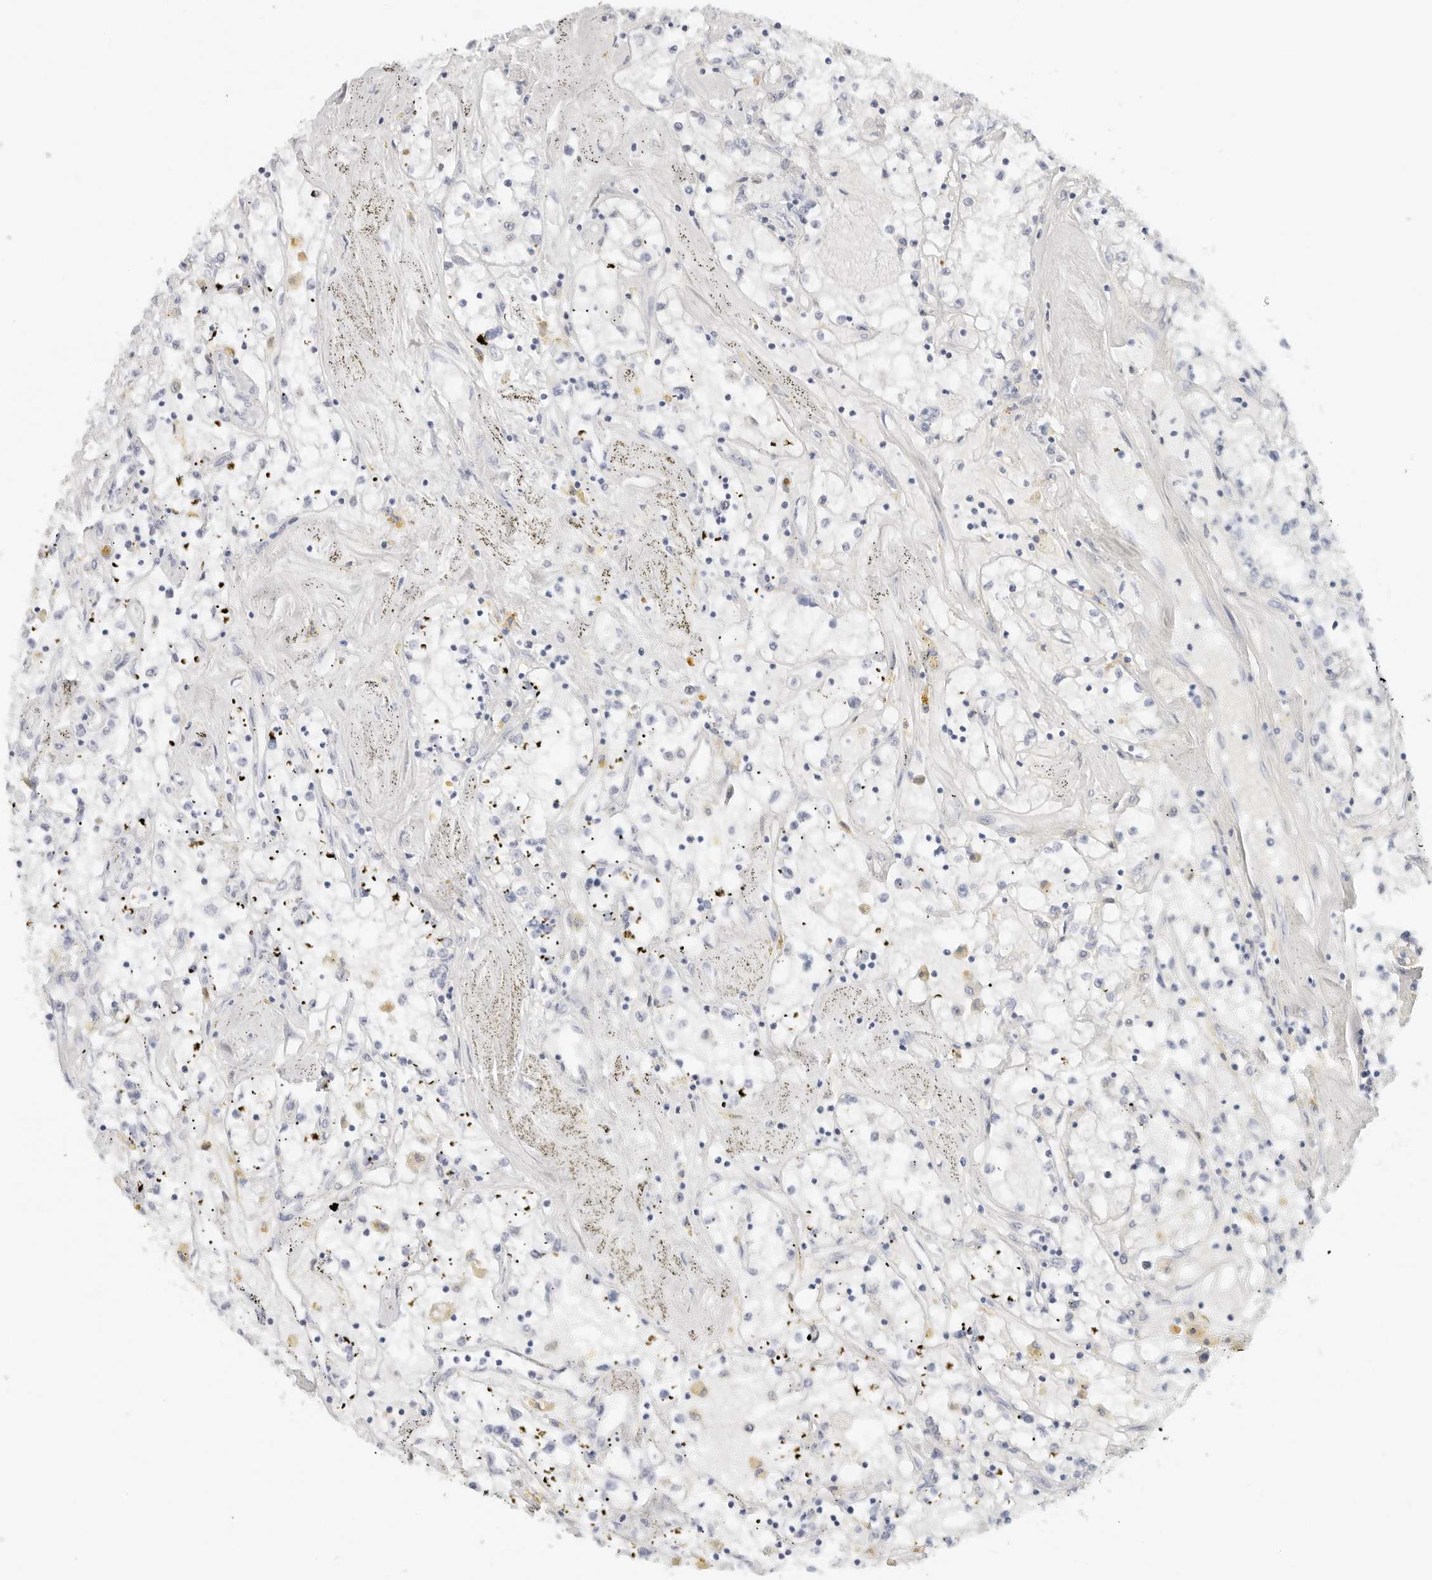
{"staining": {"intensity": "negative", "quantity": "none", "location": "none"}, "tissue": "renal cancer", "cell_type": "Tumor cells", "image_type": "cancer", "snomed": [{"axis": "morphology", "description": "Adenocarcinoma, NOS"}, {"axis": "topography", "description": "Kidney"}], "caption": "Immunohistochemistry photomicrograph of neoplastic tissue: adenocarcinoma (renal) stained with DAB demonstrates no significant protein positivity in tumor cells. Nuclei are stained in blue.", "gene": "RC3H1", "patient": {"sex": "male", "age": 56}}